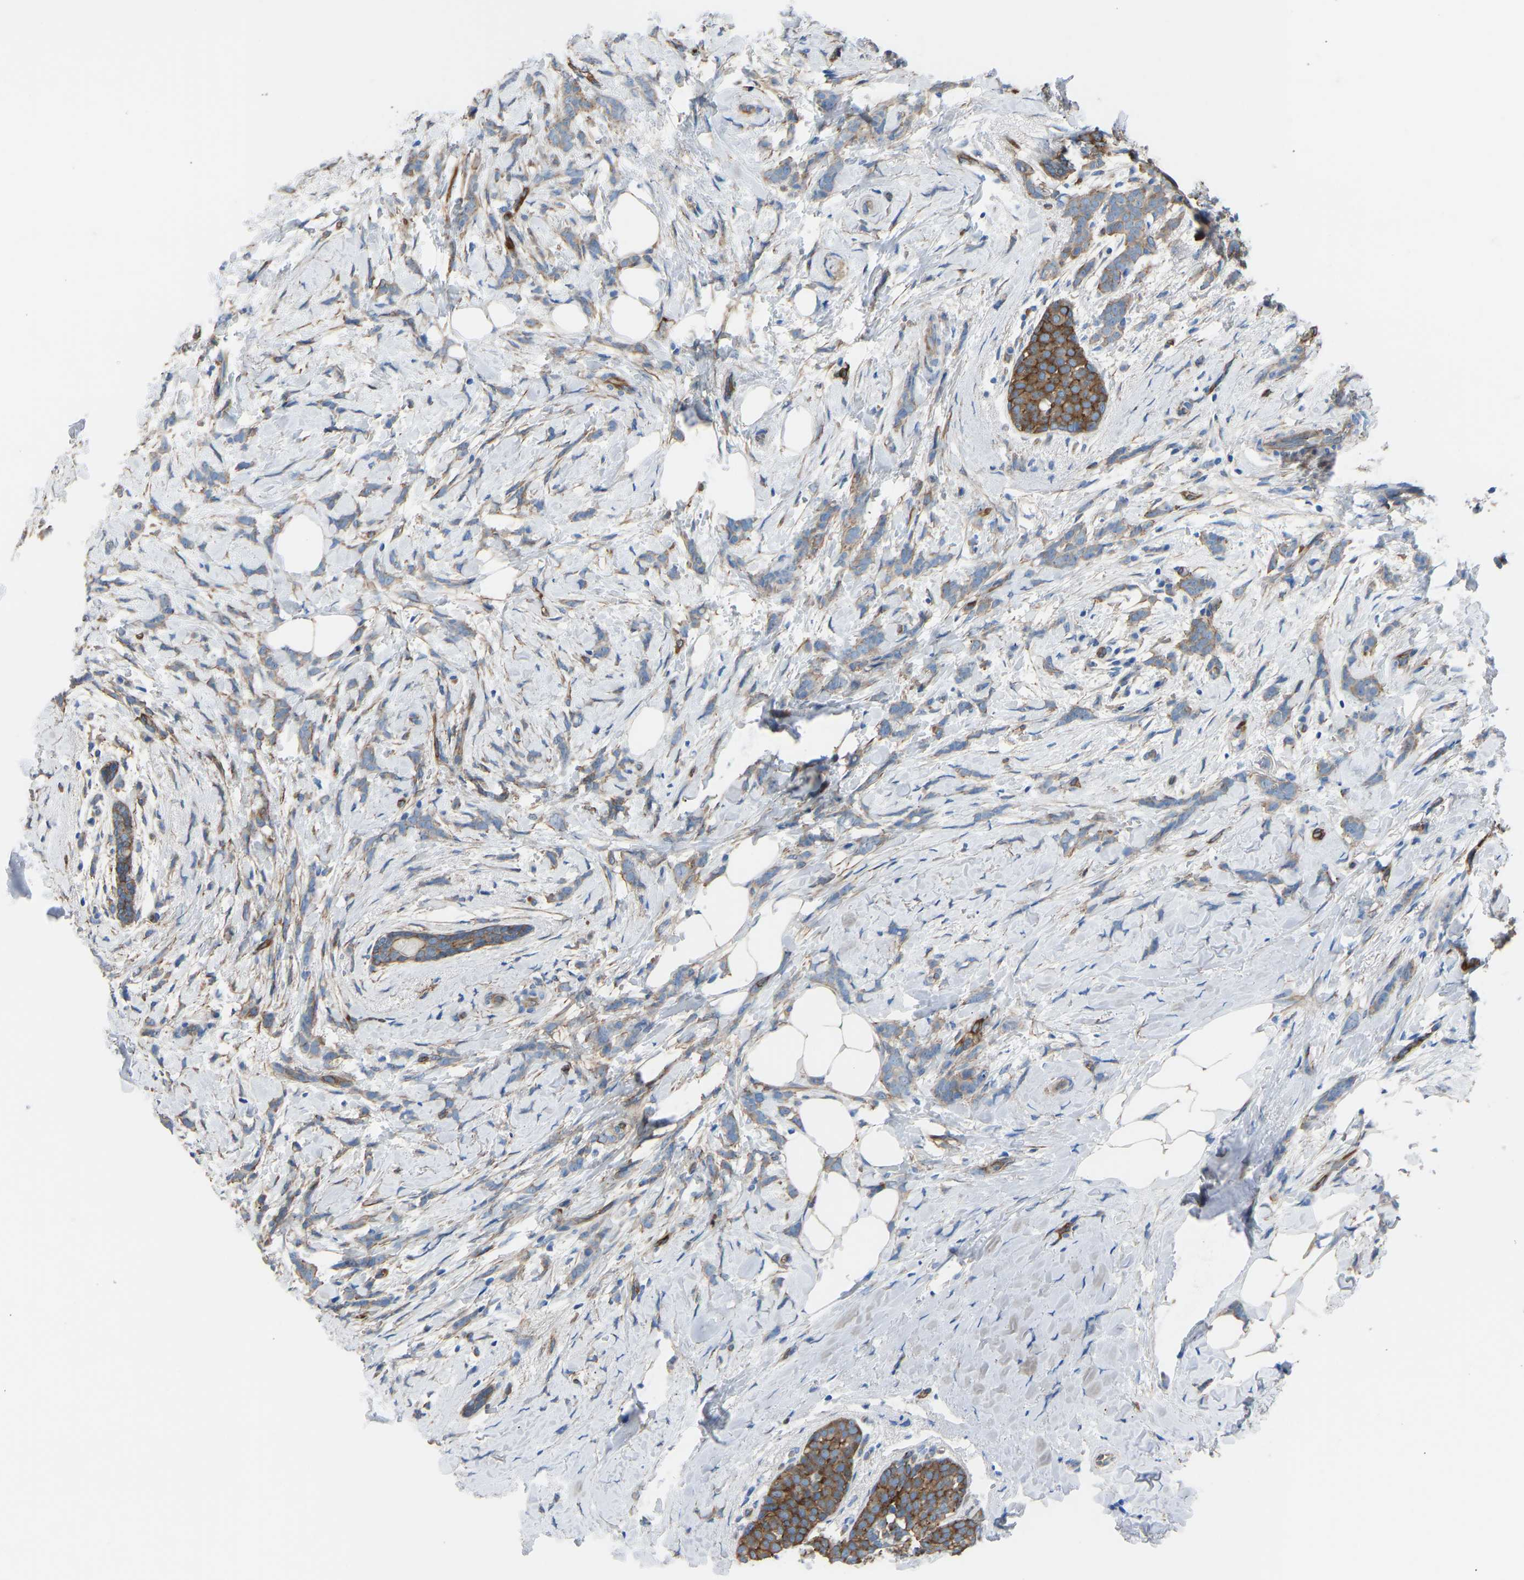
{"staining": {"intensity": "moderate", "quantity": "25%-75%", "location": "cytoplasmic/membranous"}, "tissue": "breast cancer", "cell_type": "Tumor cells", "image_type": "cancer", "snomed": [{"axis": "morphology", "description": "Lobular carcinoma, in situ"}, {"axis": "morphology", "description": "Lobular carcinoma"}, {"axis": "topography", "description": "Breast"}], "caption": "IHC (DAB) staining of human breast cancer (lobular carcinoma in situ) displays moderate cytoplasmic/membranous protein staining in about 25%-75% of tumor cells. Using DAB (3,3'-diaminobenzidine) (brown) and hematoxylin (blue) stains, captured at high magnification using brightfield microscopy.", "gene": "MYH10", "patient": {"sex": "female", "age": 41}}